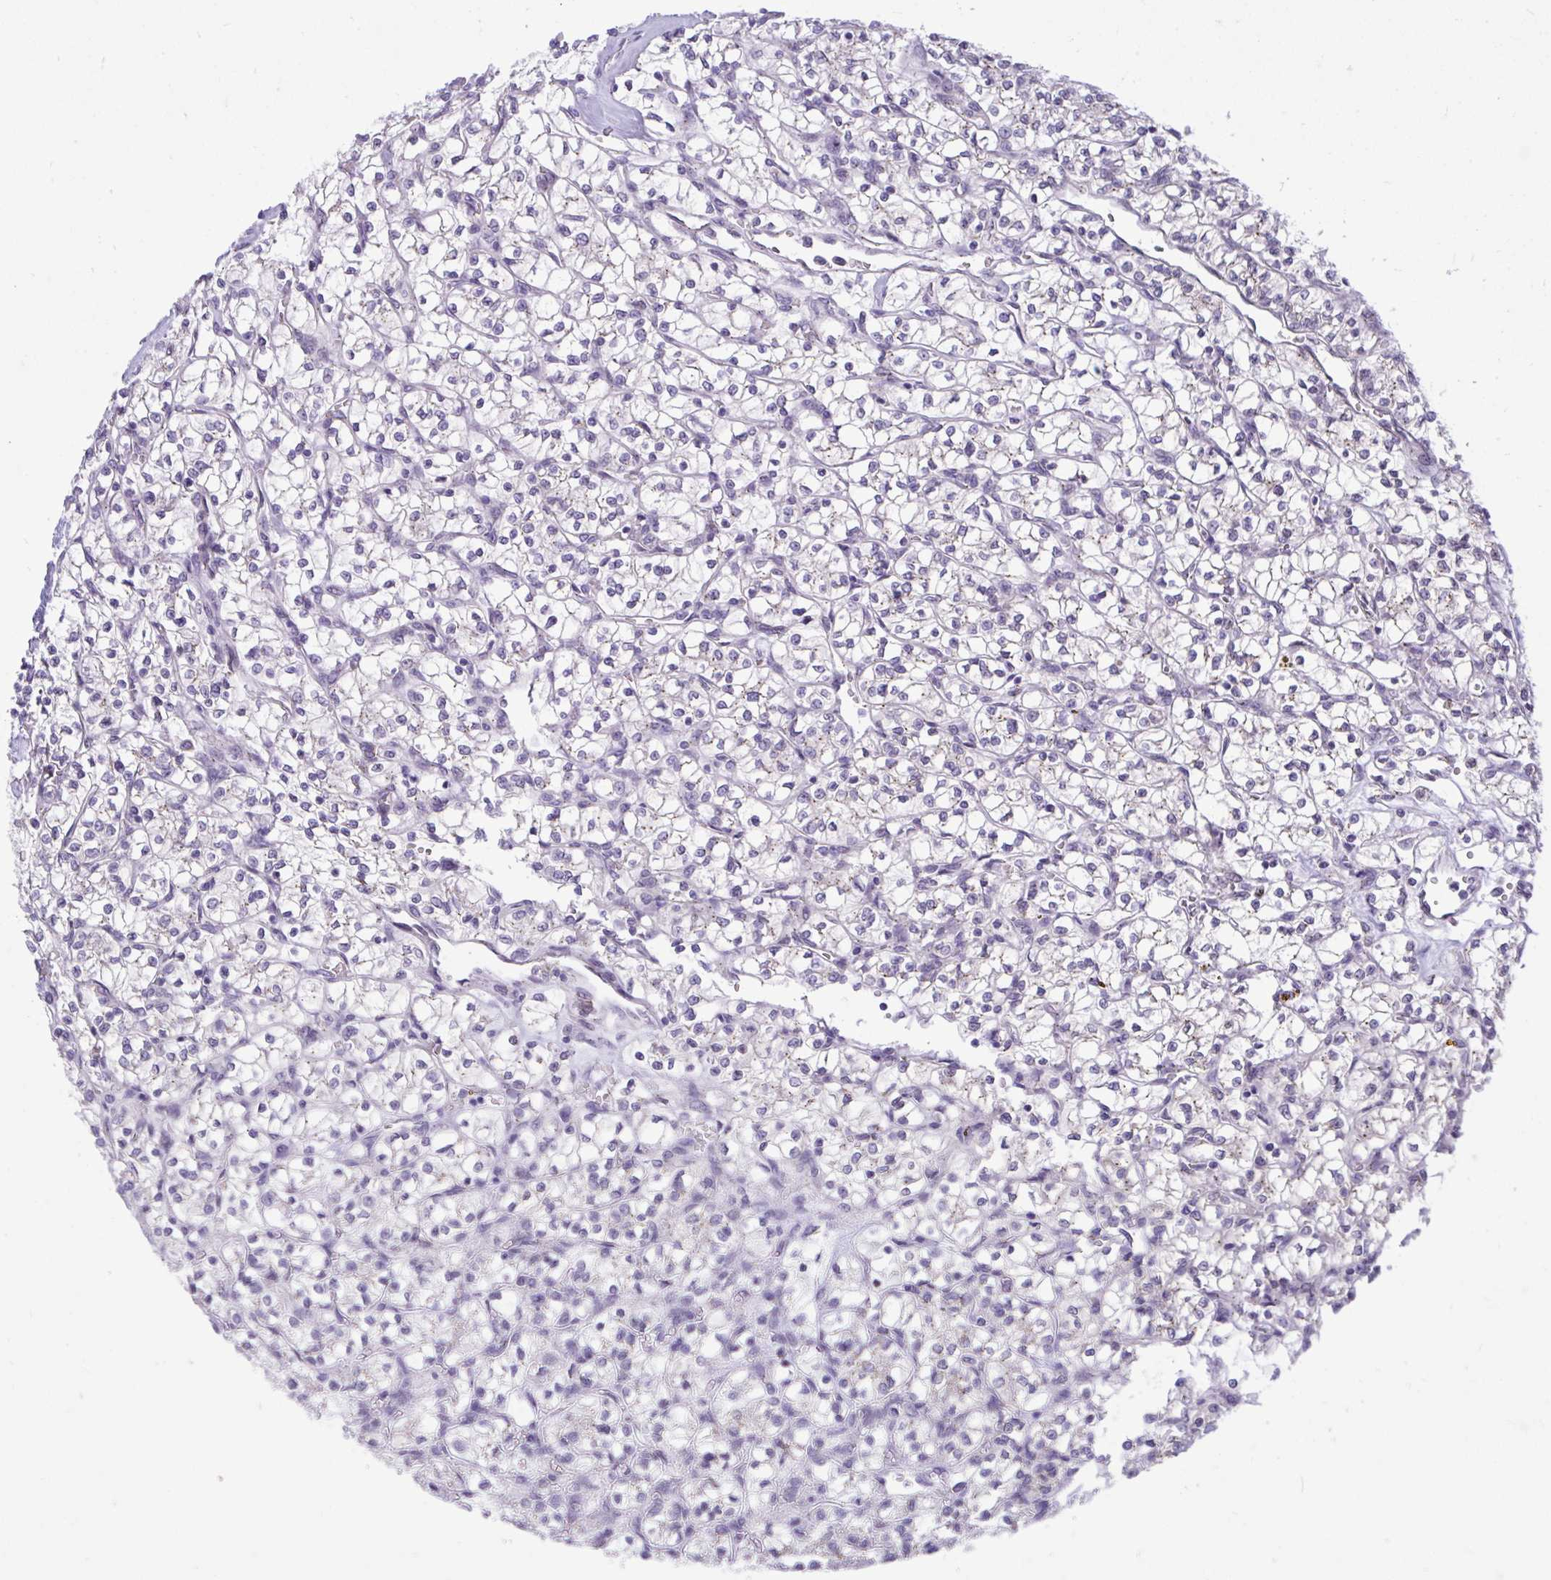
{"staining": {"intensity": "negative", "quantity": "none", "location": "none"}, "tissue": "renal cancer", "cell_type": "Tumor cells", "image_type": "cancer", "snomed": [{"axis": "morphology", "description": "Adenocarcinoma, NOS"}, {"axis": "topography", "description": "Kidney"}], "caption": "Renal cancer stained for a protein using immunohistochemistry demonstrates no expression tumor cells.", "gene": "CEACAM18", "patient": {"sex": "female", "age": 64}}